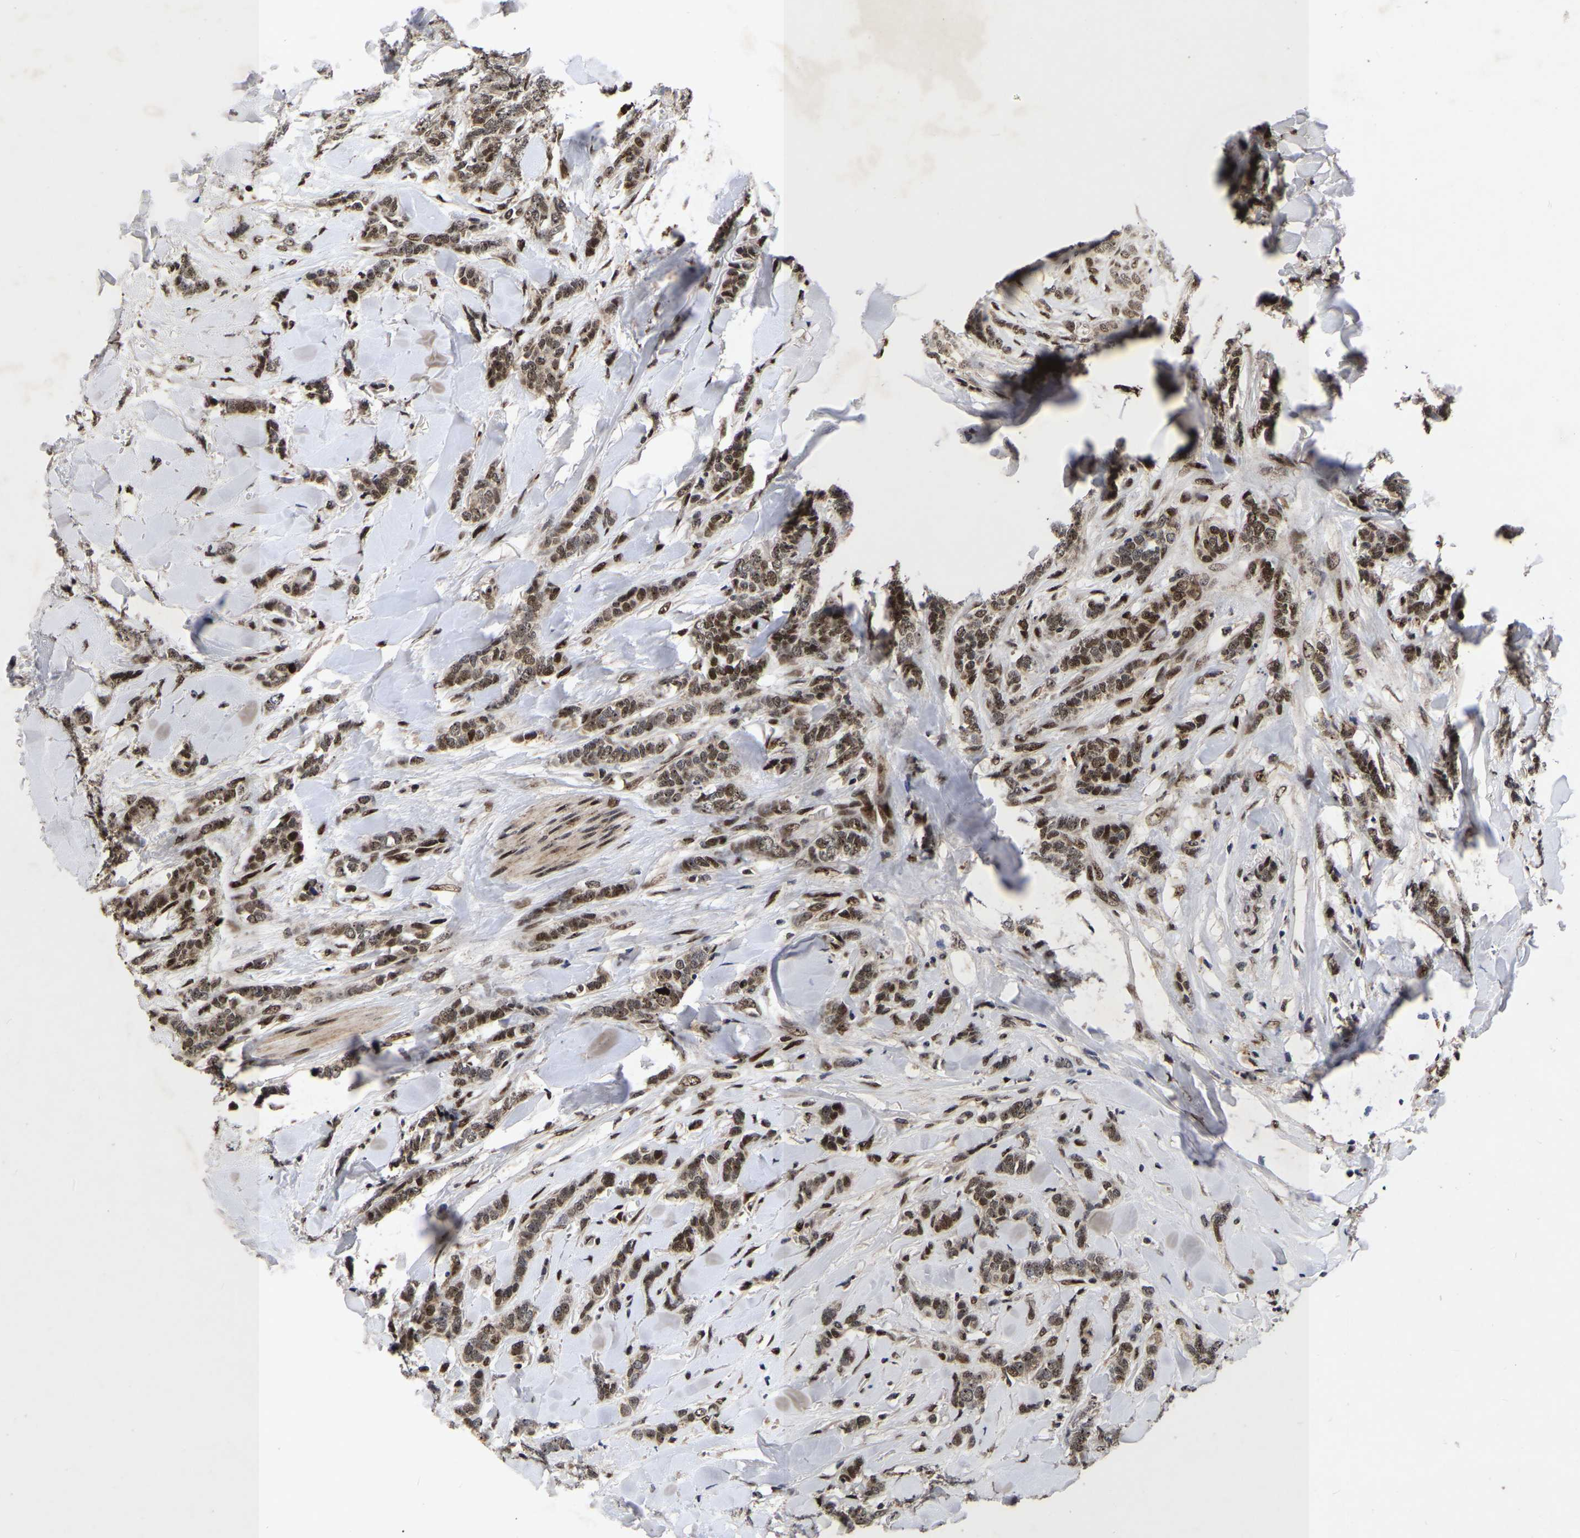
{"staining": {"intensity": "moderate", "quantity": ">75%", "location": "nuclear"}, "tissue": "breast cancer", "cell_type": "Tumor cells", "image_type": "cancer", "snomed": [{"axis": "morphology", "description": "Lobular carcinoma"}, {"axis": "topography", "description": "Skin"}, {"axis": "topography", "description": "Breast"}], "caption": "IHC staining of lobular carcinoma (breast), which shows medium levels of moderate nuclear positivity in approximately >75% of tumor cells indicating moderate nuclear protein staining. The staining was performed using DAB (3,3'-diaminobenzidine) (brown) for protein detection and nuclei were counterstained in hematoxylin (blue).", "gene": "JUNB", "patient": {"sex": "female", "age": 46}}